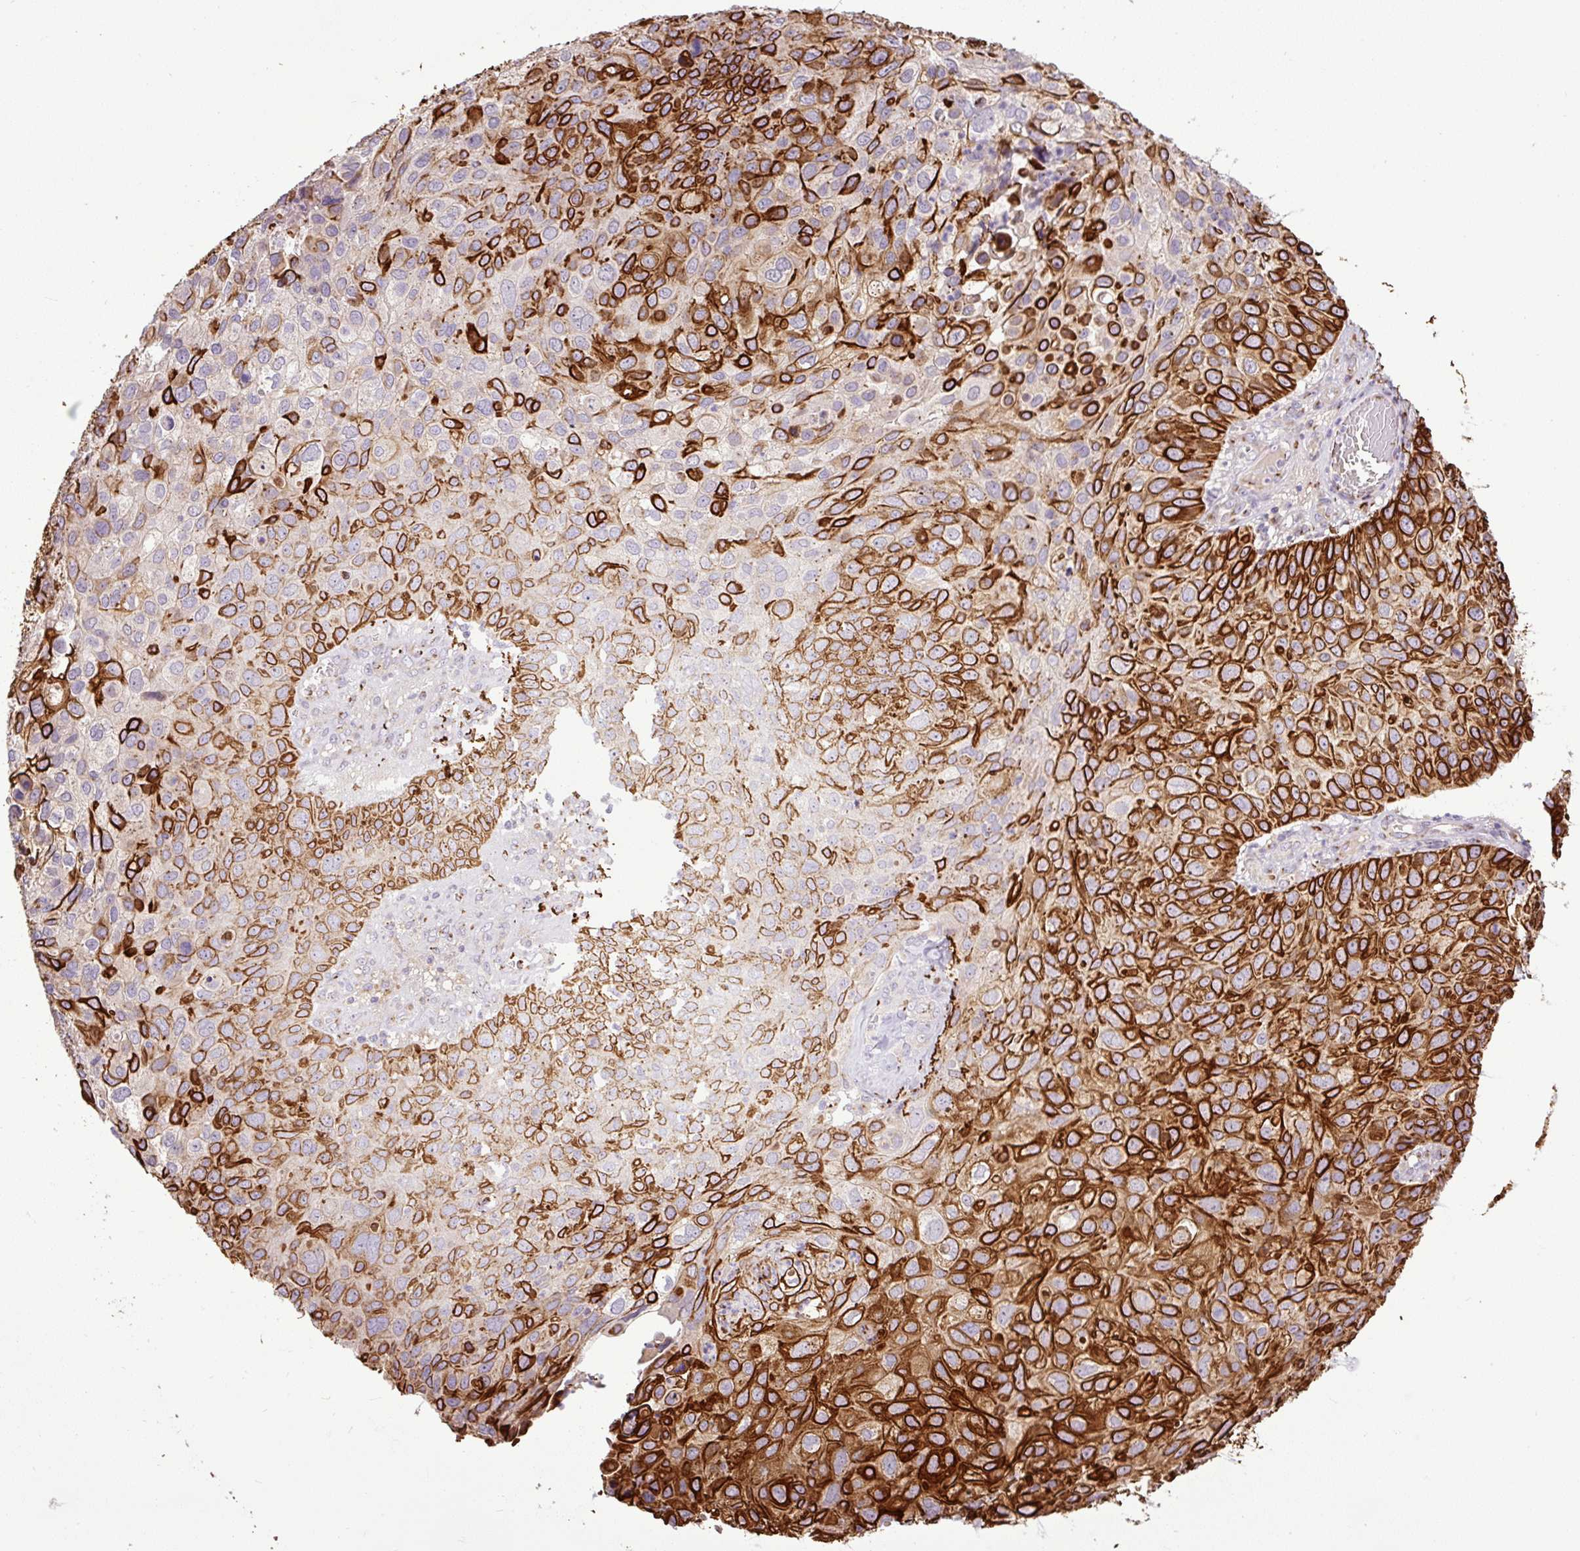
{"staining": {"intensity": "strong", "quantity": "25%-75%", "location": "cytoplasmic/membranous"}, "tissue": "skin cancer", "cell_type": "Tumor cells", "image_type": "cancer", "snomed": [{"axis": "morphology", "description": "Squamous cell carcinoma, NOS"}, {"axis": "topography", "description": "Skin"}], "caption": "Immunohistochemical staining of skin squamous cell carcinoma demonstrates strong cytoplasmic/membranous protein expression in approximately 25%-75% of tumor cells. (Brightfield microscopy of DAB IHC at high magnification).", "gene": "MSMP", "patient": {"sex": "male", "age": 87}}